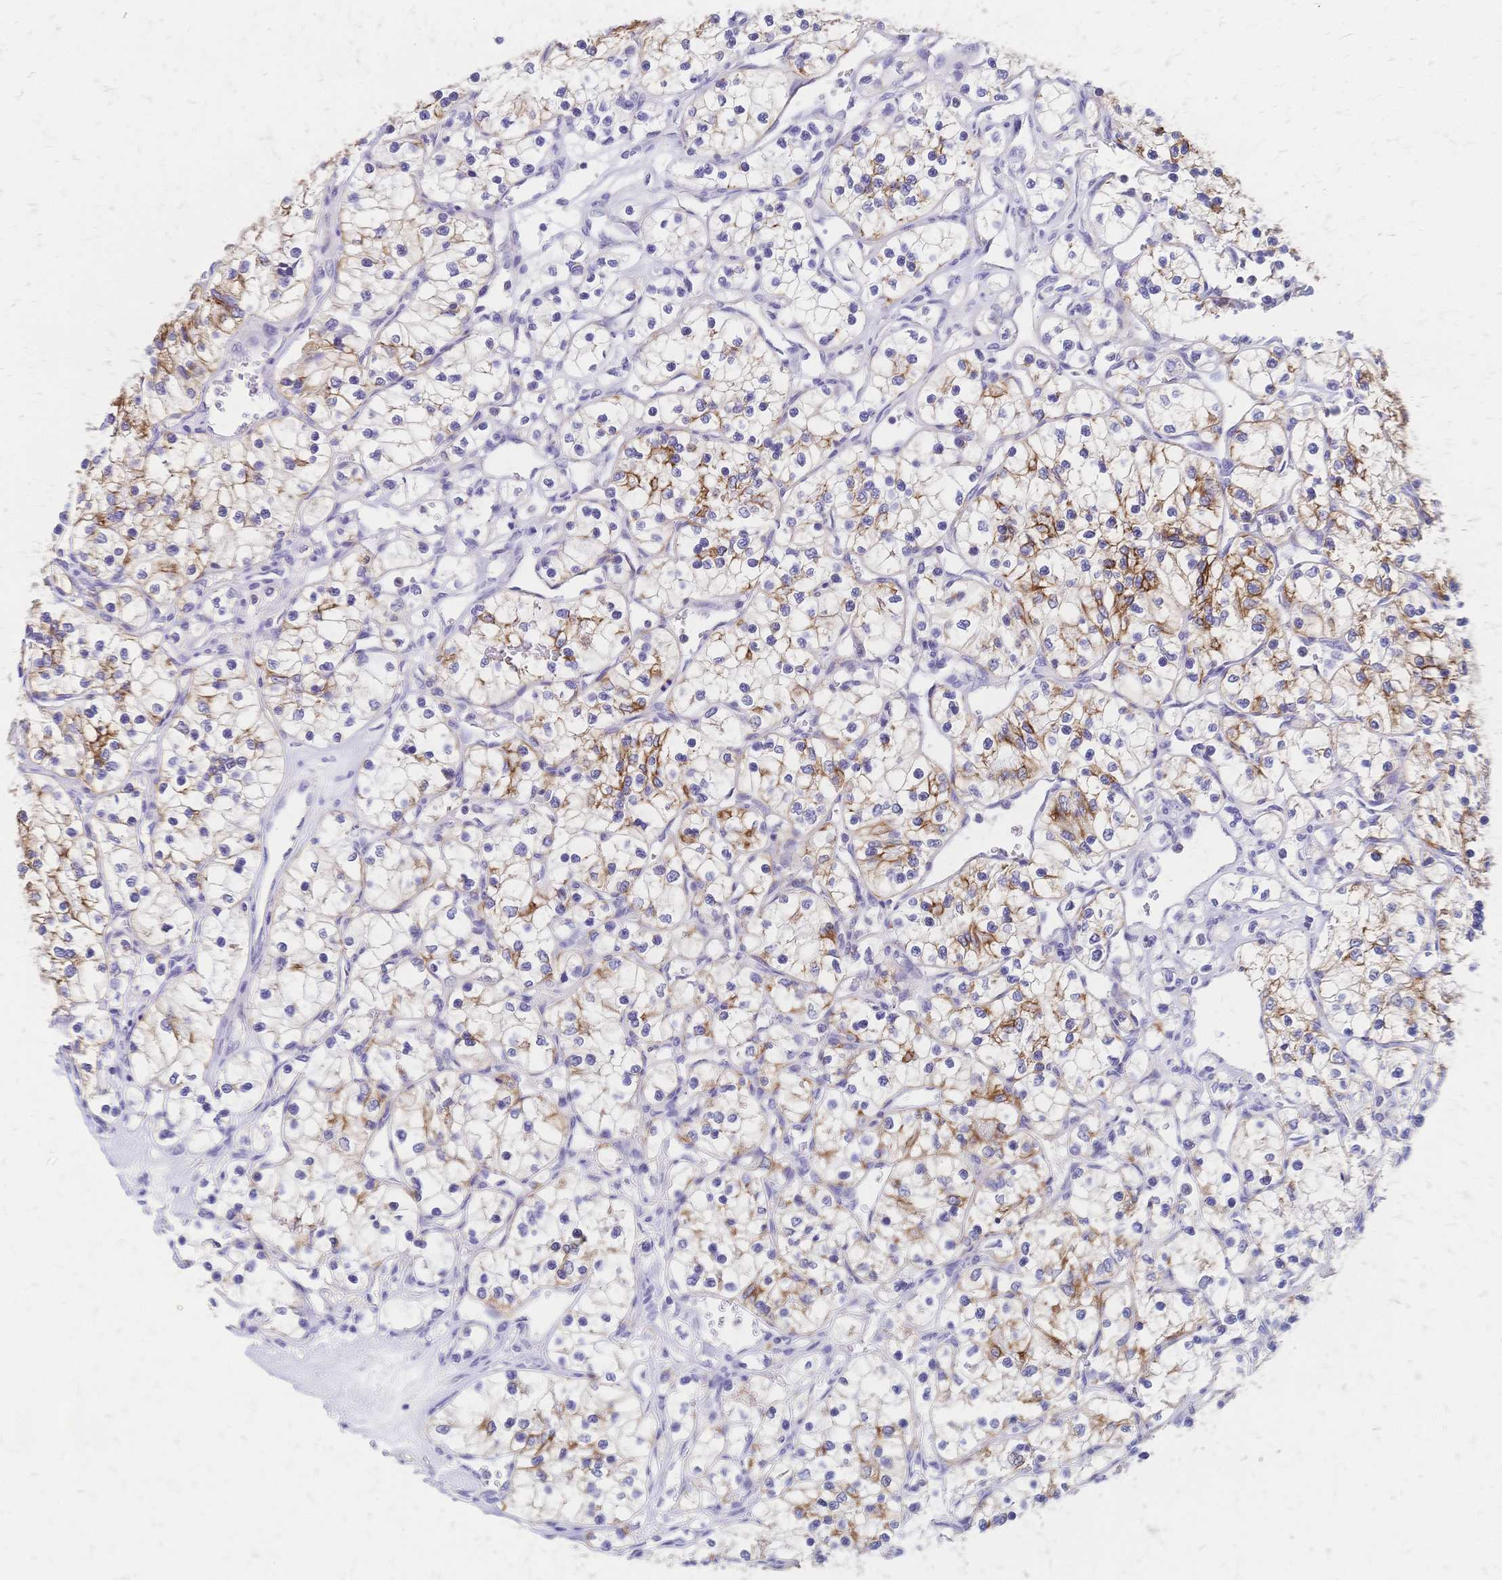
{"staining": {"intensity": "moderate", "quantity": "<25%", "location": "cytoplasmic/membranous"}, "tissue": "renal cancer", "cell_type": "Tumor cells", "image_type": "cancer", "snomed": [{"axis": "morphology", "description": "Adenocarcinoma, NOS"}, {"axis": "topography", "description": "Kidney"}], "caption": "This photomicrograph displays immunohistochemistry (IHC) staining of human renal cancer, with low moderate cytoplasmic/membranous staining in approximately <25% of tumor cells.", "gene": "DTNB", "patient": {"sex": "female", "age": 69}}